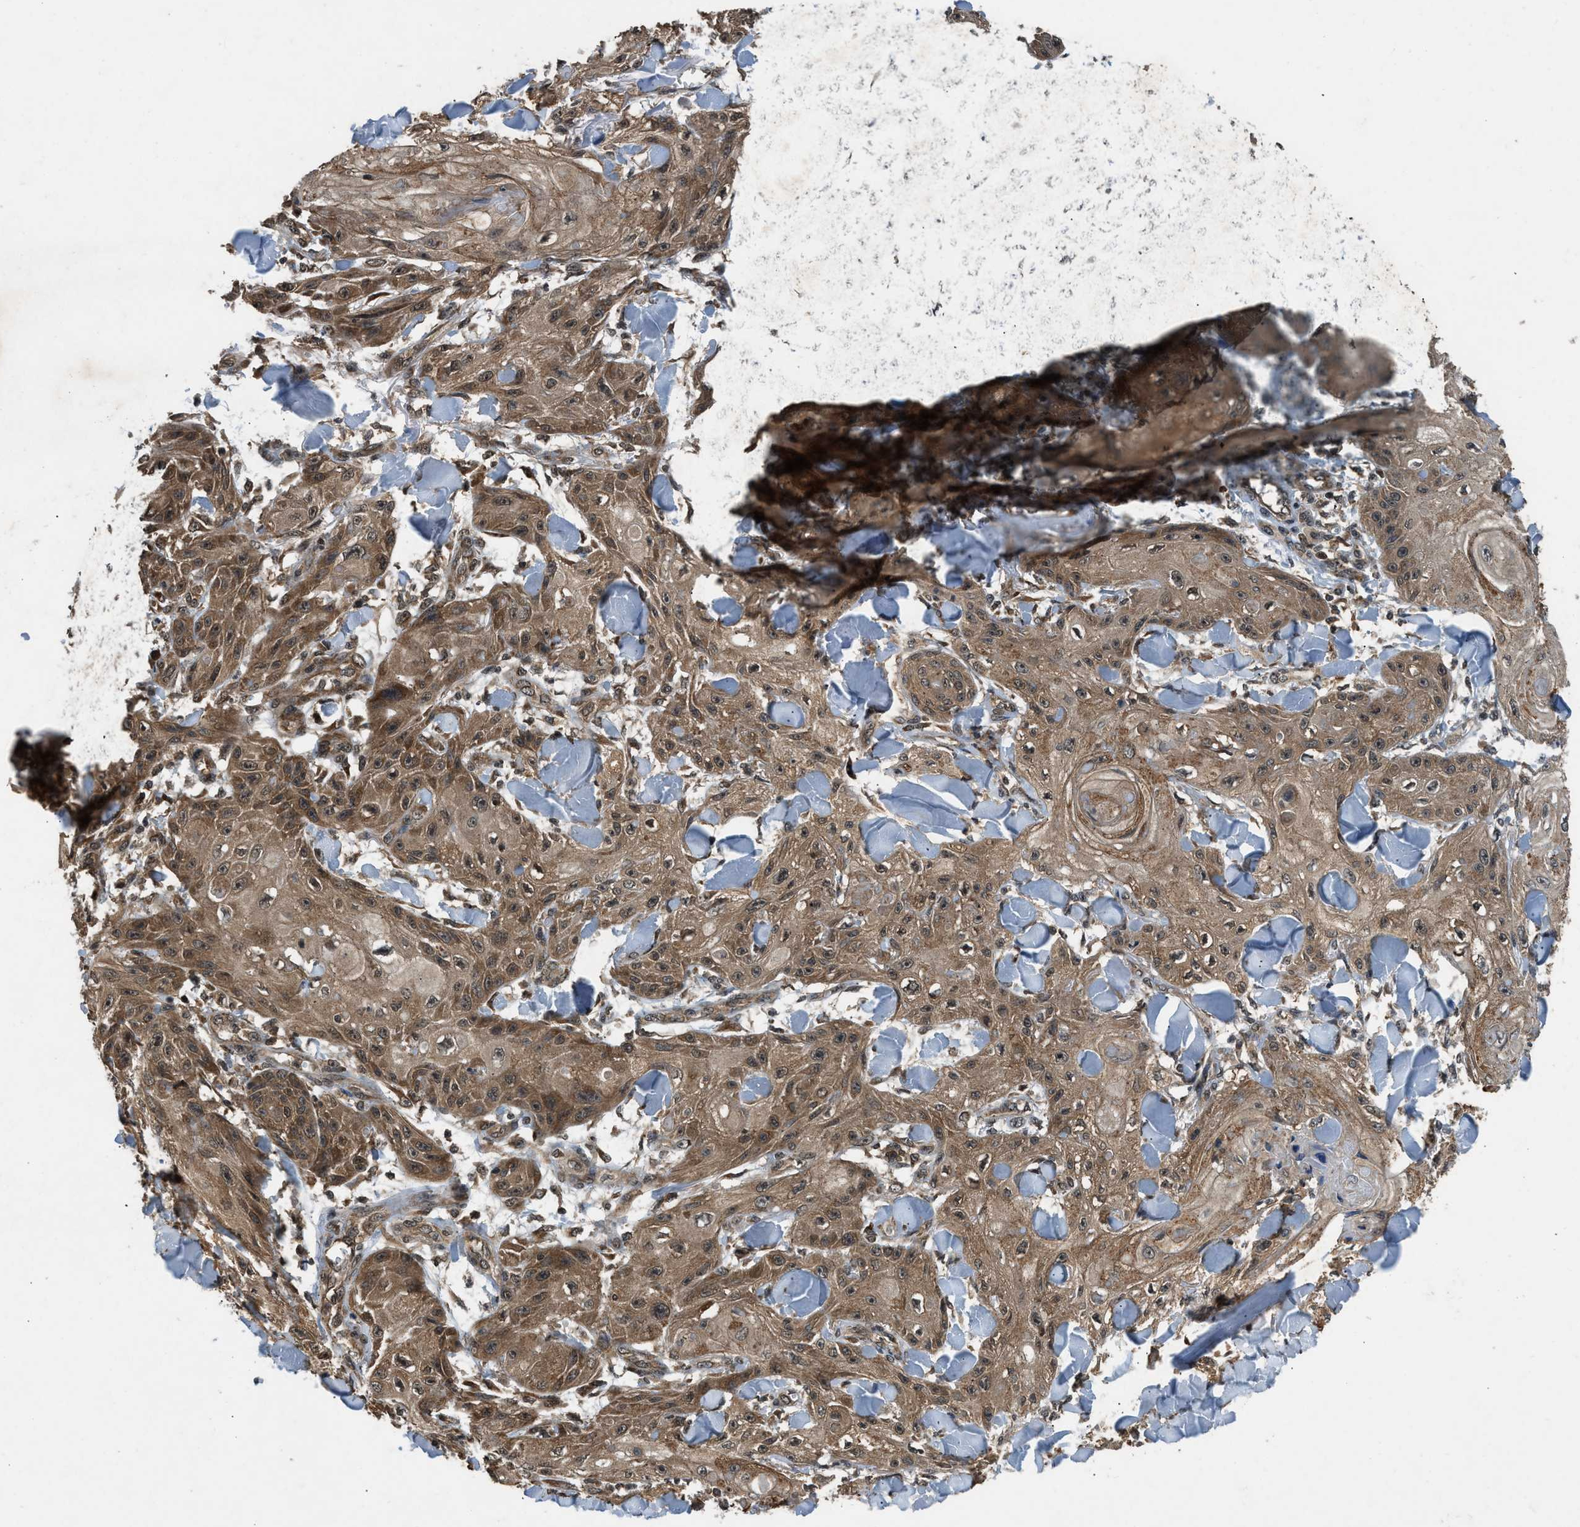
{"staining": {"intensity": "moderate", "quantity": ">75%", "location": "cytoplasmic/membranous"}, "tissue": "skin cancer", "cell_type": "Tumor cells", "image_type": "cancer", "snomed": [{"axis": "morphology", "description": "Squamous cell carcinoma, NOS"}, {"axis": "topography", "description": "Skin"}], "caption": "Moderate cytoplasmic/membranous staining for a protein is identified in approximately >75% of tumor cells of skin cancer (squamous cell carcinoma) using IHC.", "gene": "RPS6KB1", "patient": {"sex": "male", "age": 74}}